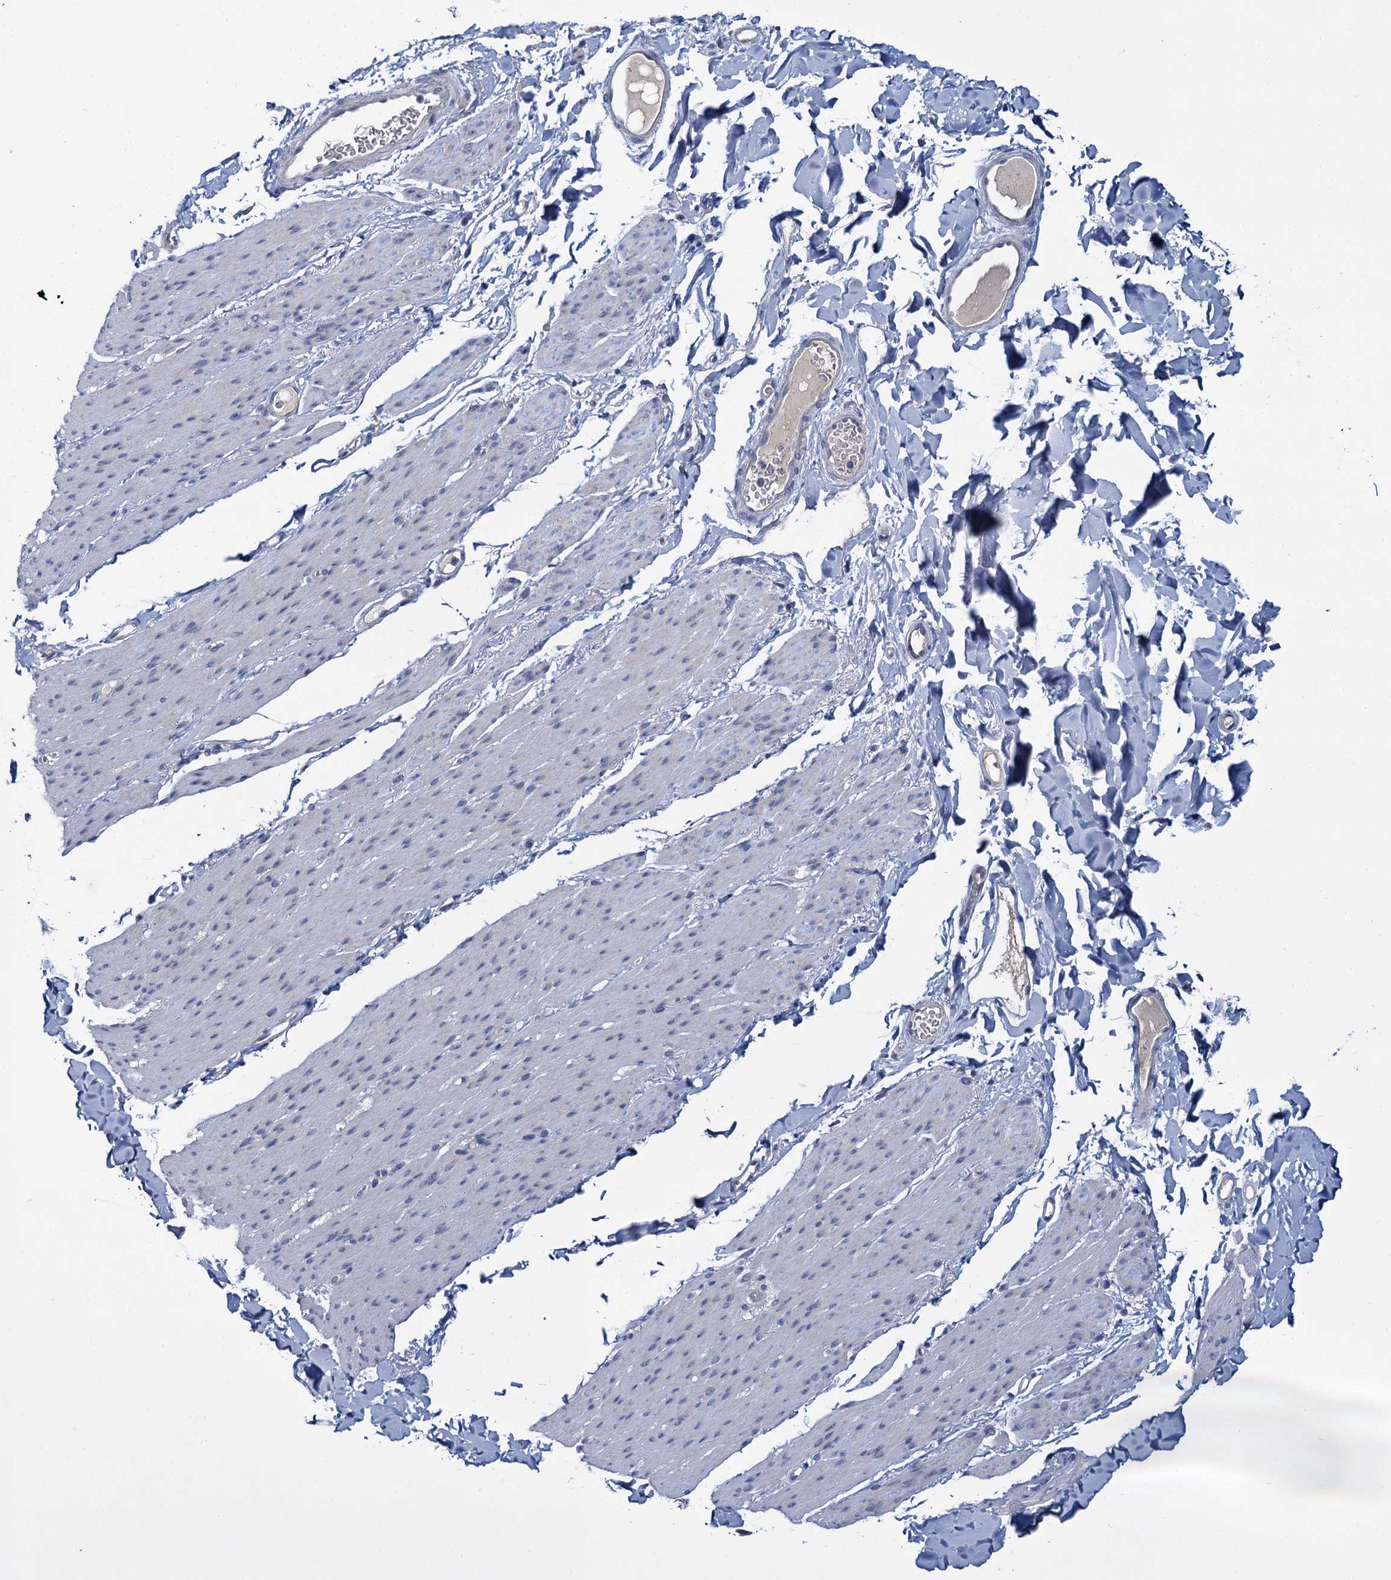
{"staining": {"intensity": "negative", "quantity": "none", "location": "none"}, "tissue": "smooth muscle", "cell_type": "Smooth muscle cells", "image_type": "normal", "snomed": [{"axis": "morphology", "description": "Normal tissue, NOS"}, {"axis": "topography", "description": "Colon"}, {"axis": "topography", "description": "Peripheral nerve tissue"}], "caption": "High magnification brightfield microscopy of unremarkable smooth muscle stained with DAB (brown) and counterstained with hematoxylin (blue): smooth muscle cells show no significant staining.", "gene": "ANKRD42", "patient": {"sex": "female", "age": 61}}